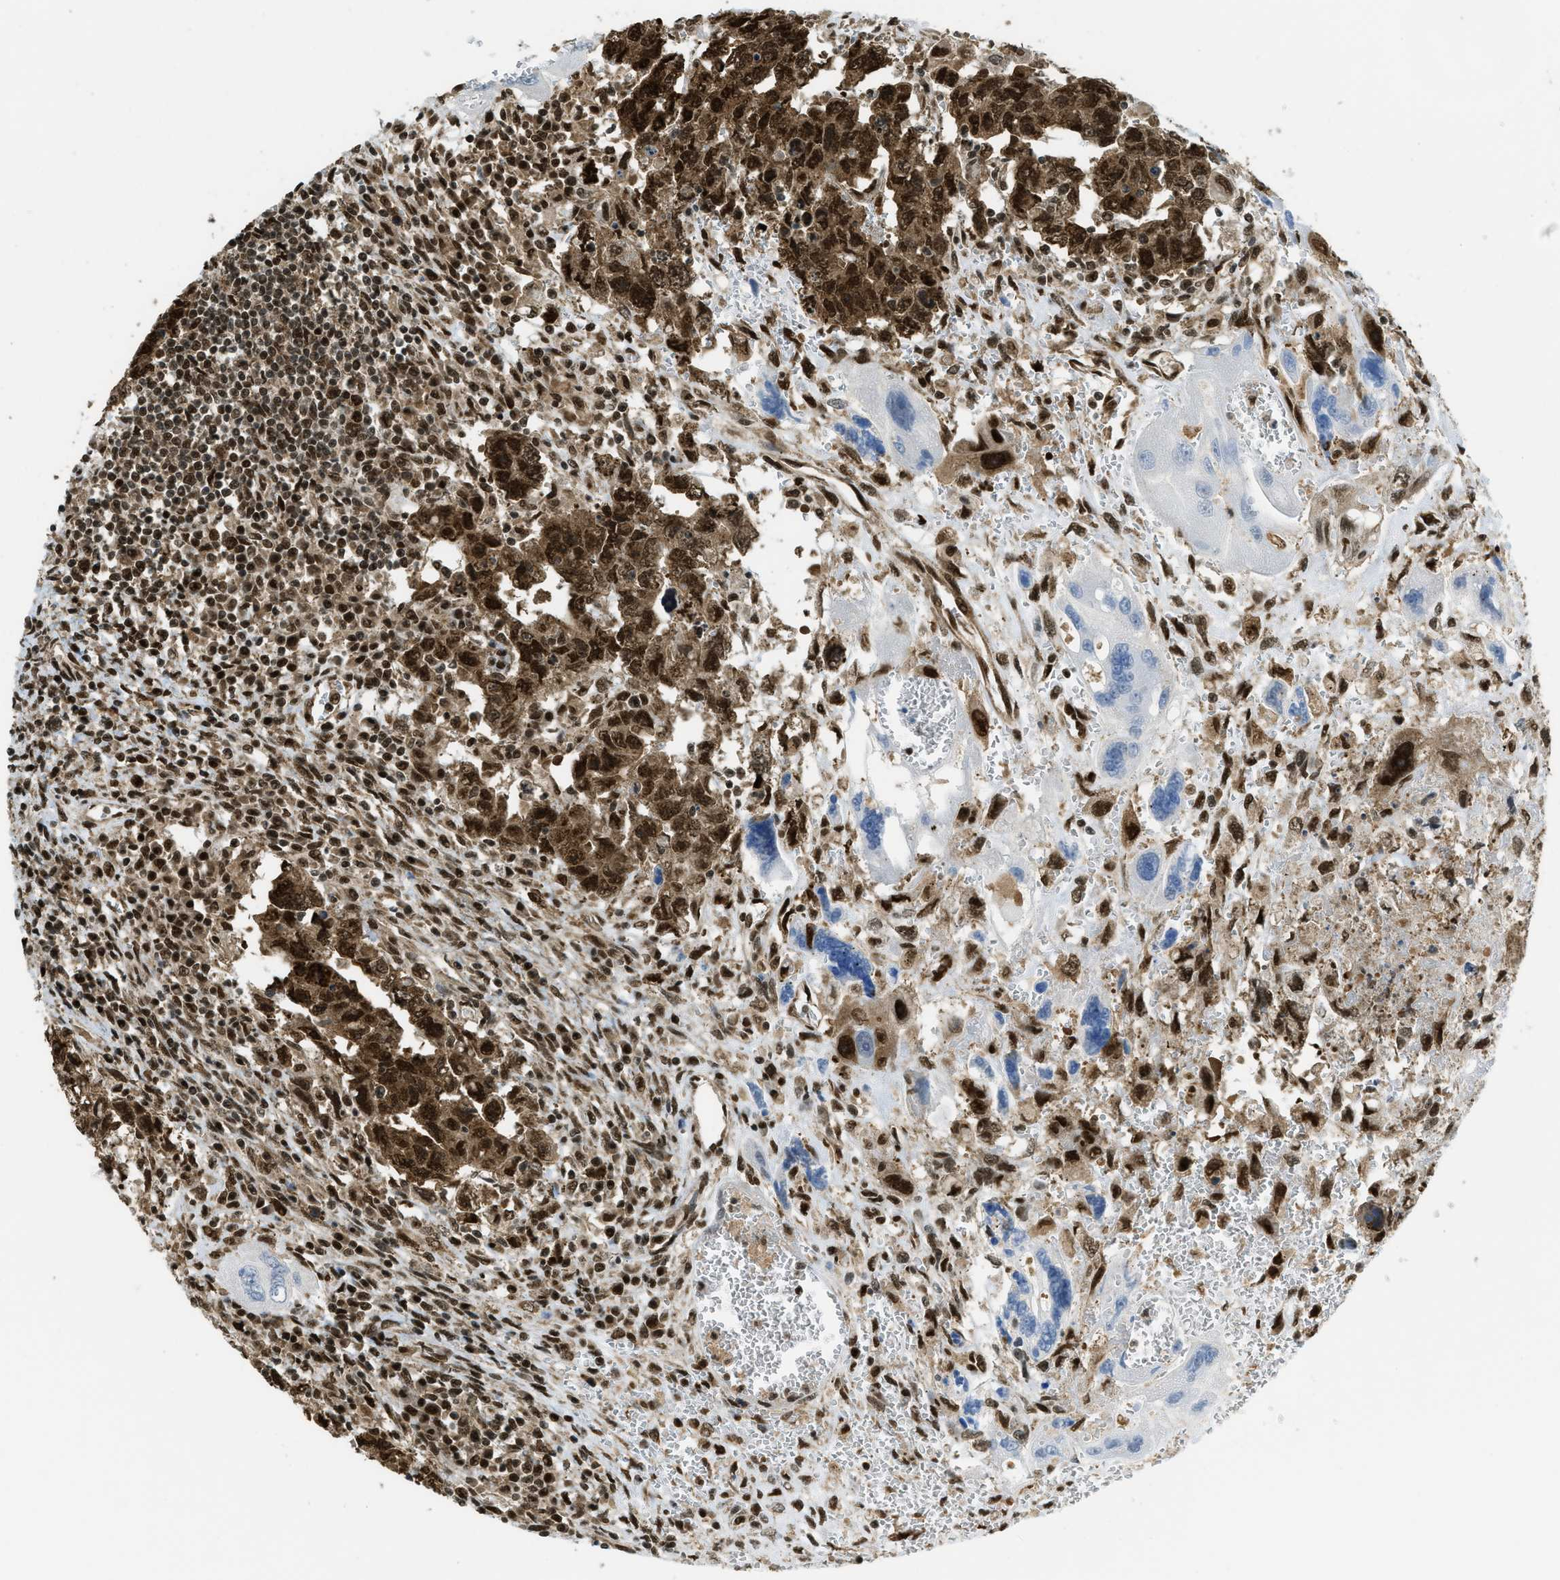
{"staining": {"intensity": "strong", "quantity": ">75%", "location": "cytoplasmic/membranous,nuclear"}, "tissue": "testis cancer", "cell_type": "Tumor cells", "image_type": "cancer", "snomed": [{"axis": "morphology", "description": "Carcinoma, Embryonal, NOS"}, {"axis": "topography", "description": "Testis"}], "caption": "A histopathology image of human embryonal carcinoma (testis) stained for a protein shows strong cytoplasmic/membranous and nuclear brown staining in tumor cells.", "gene": "TNPO1", "patient": {"sex": "male", "age": 28}}